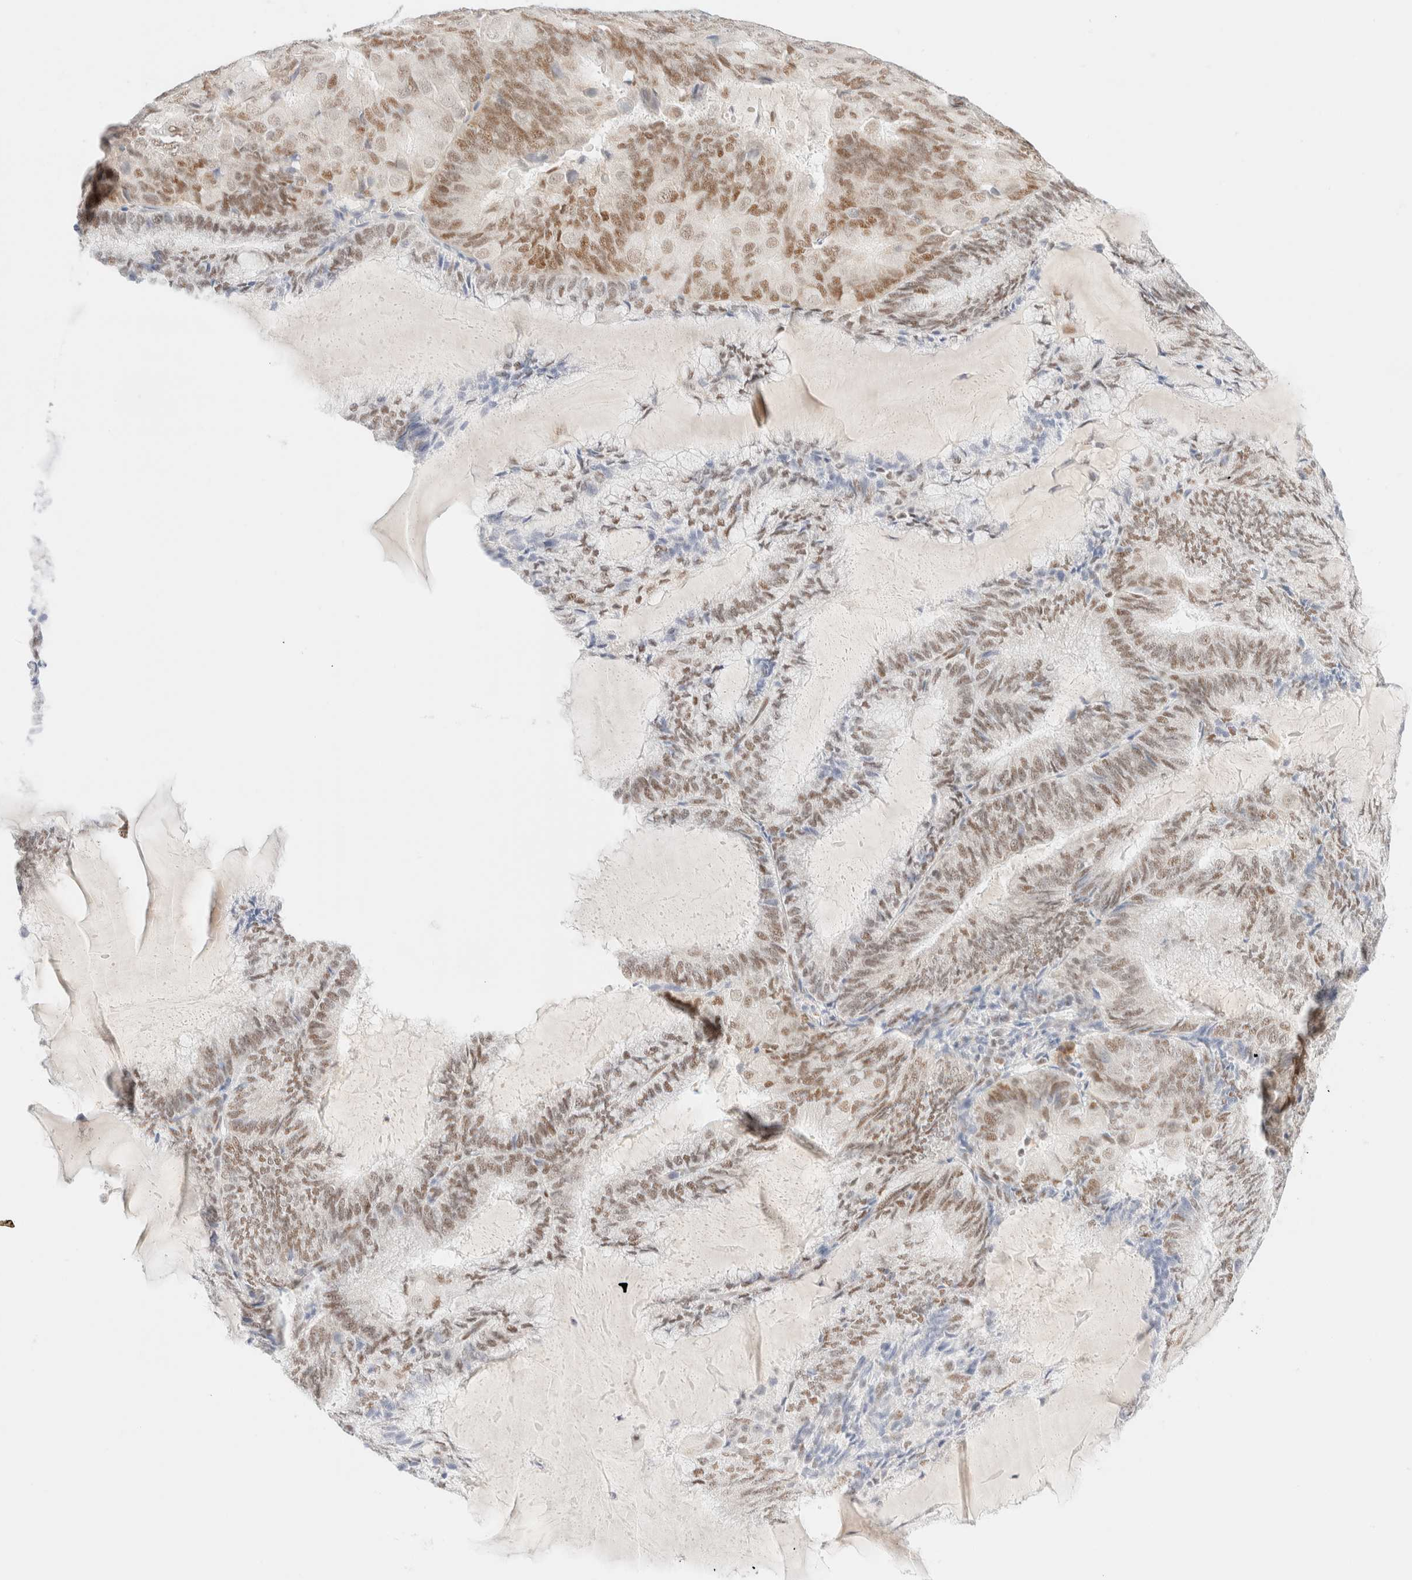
{"staining": {"intensity": "moderate", "quantity": ">75%", "location": "nuclear"}, "tissue": "endometrial cancer", "cell_type": "Tumor cells", "image_type": "cancer", "snomed": [{"axis": "morphology", "description": "Adenocarcinoma, NOS"}, {"axis": "topography", "description": "Endometrium"}], "caption": "DAB (3,3'-diaminobenzidine) immunohistochemical staining of human endometrial cancer displays moderate nuclear protein positivity in about >75% of tumor cells.", "gene": "CIC", "patient": {"sex": "female", "age": 81}}